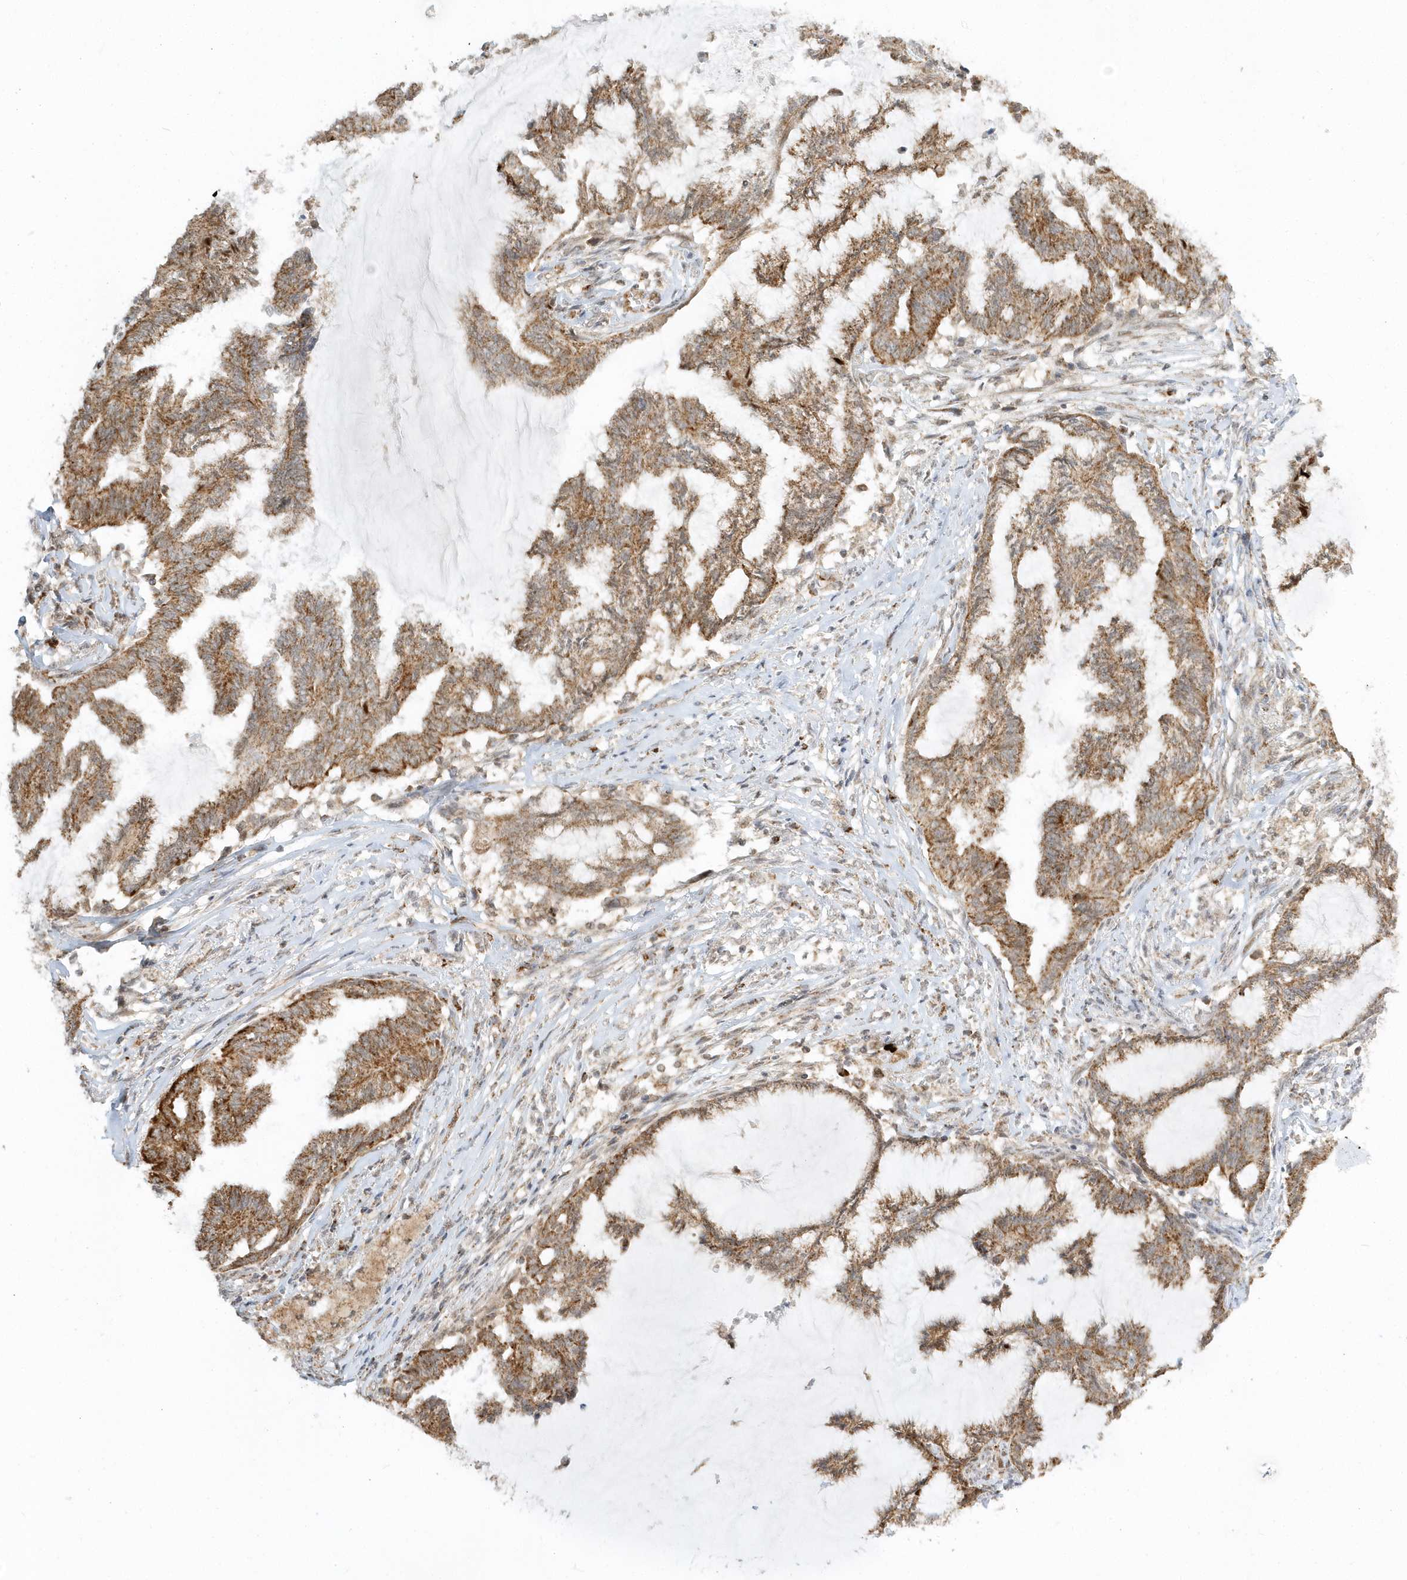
{"staining": {"intensity": "moderate", "quantity": ">75%", "location": "cytoplasmic/membranous"}, "tissue": "endometrial cancer", "cell_type": "Tumor cells", "image_type": "cancer", "snomed": [{"axis": "morphology", "description": "Adenocarcinoma, NOS"}, {"axis": "topography", "description": "Endometrium"}], "caption": "Endometrial cancer (adenocarcinoma) was stained to show a protein in brown. There is medium levels of moderate cytoplasmic/membranous staining in about >75% of tumor cells. (Stains: DAB (3,3'-diaminobenzidine) in brown, nuclei in blue, Microscopy: brightfield microscopy at high magnification).", "gene": "PSMD6", "patient": {"sex": "female", "age": 86}}